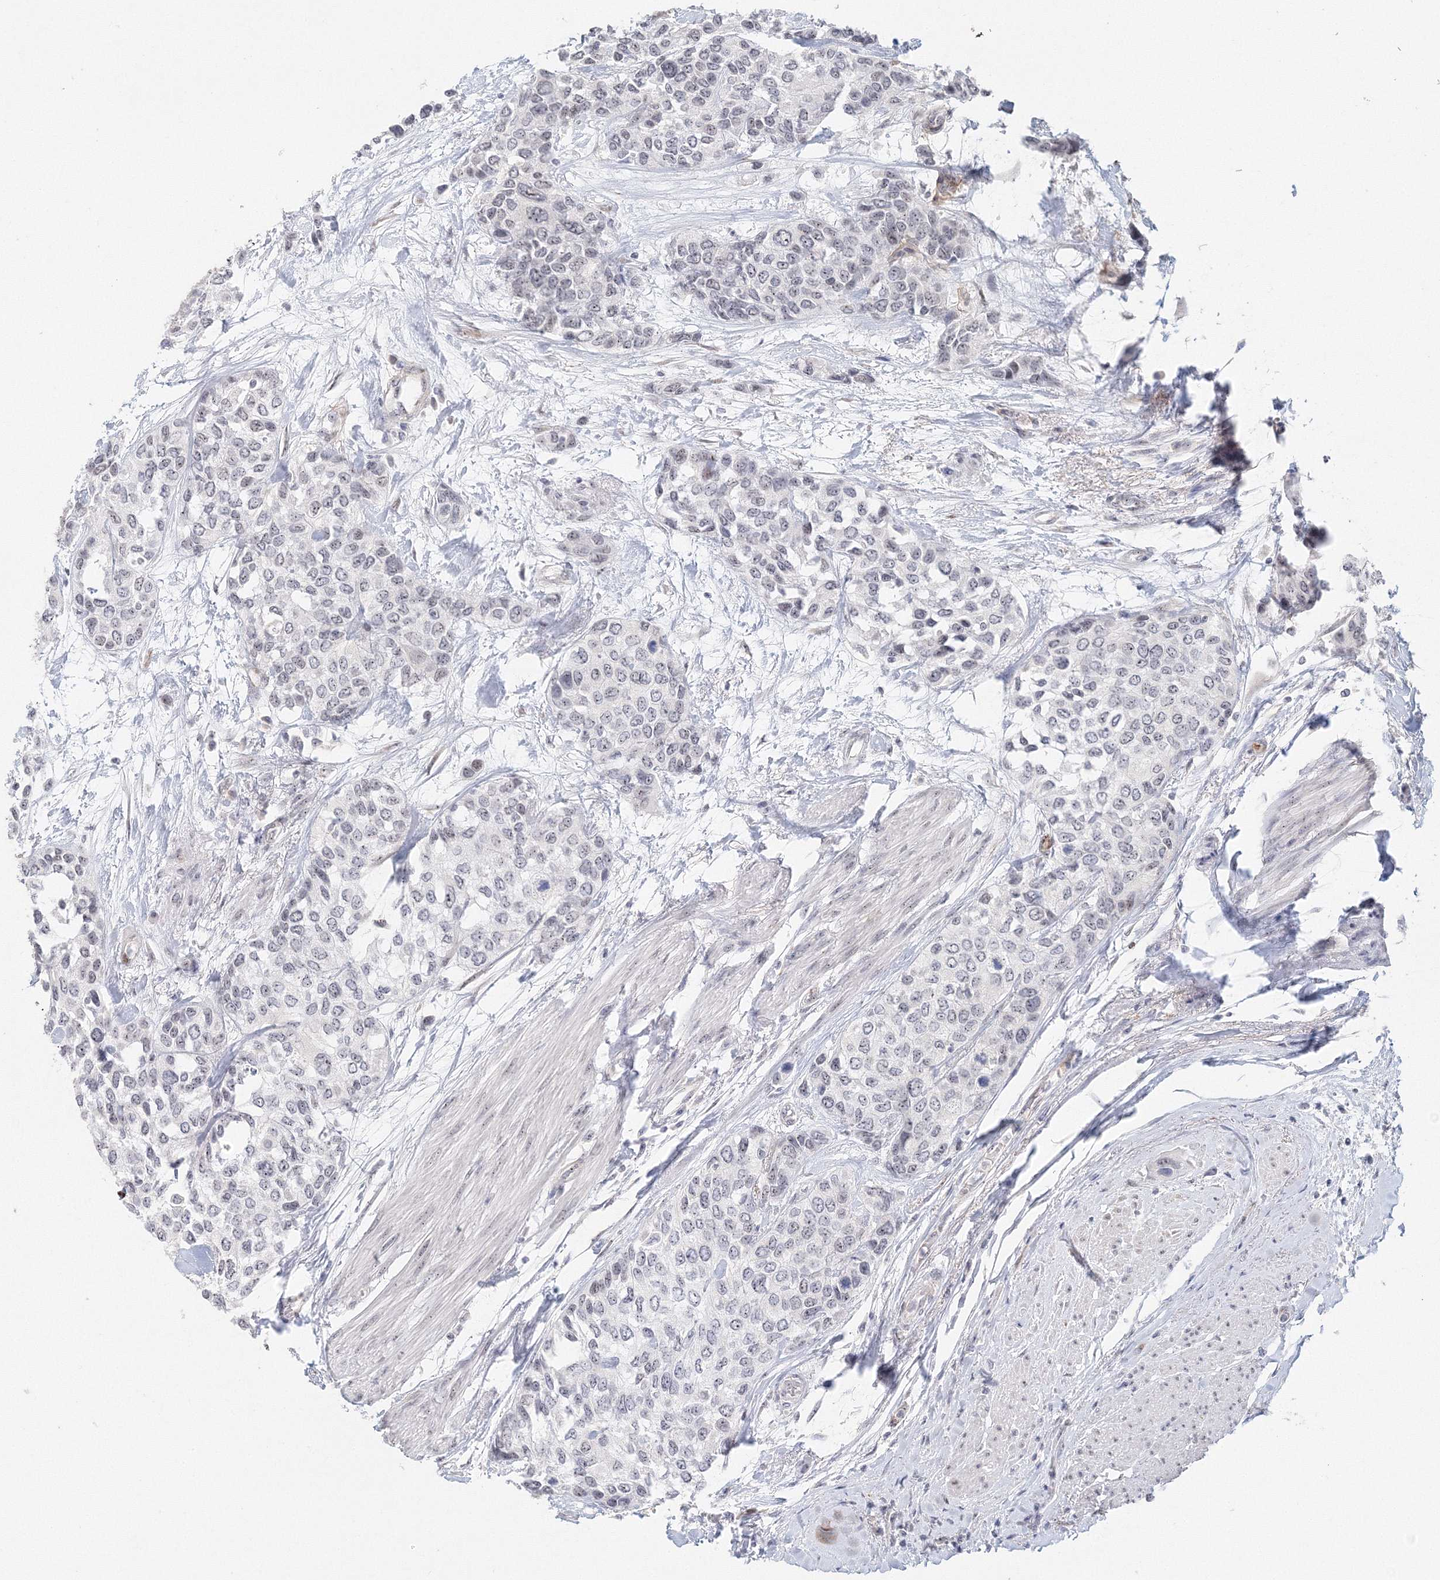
{"staining": {"intensity": "weak", "quantity": "<25%", "location": "nuclear"}, "tissue": "urothelial cancer", "cell_type": "Tumor cells", "image_type": "cancer", "snomed": [{"axis": "morphology", "description": "Normal tissue, NOS"}, {"axis": "morphology", "description": "Urothelial carcinoma, High grade"}, {"axis": "topography", "description": "Vascular tissue"}, {"axis": "topography", "description": "Urinary bladder"}], "caption": "Immunohistochemical staining of human high-grade urothelial carcinoma demonstrates no significant expression in tumor cells.", "gene": "SIRT7", "patient": {"sex": "female", "age": 56}}